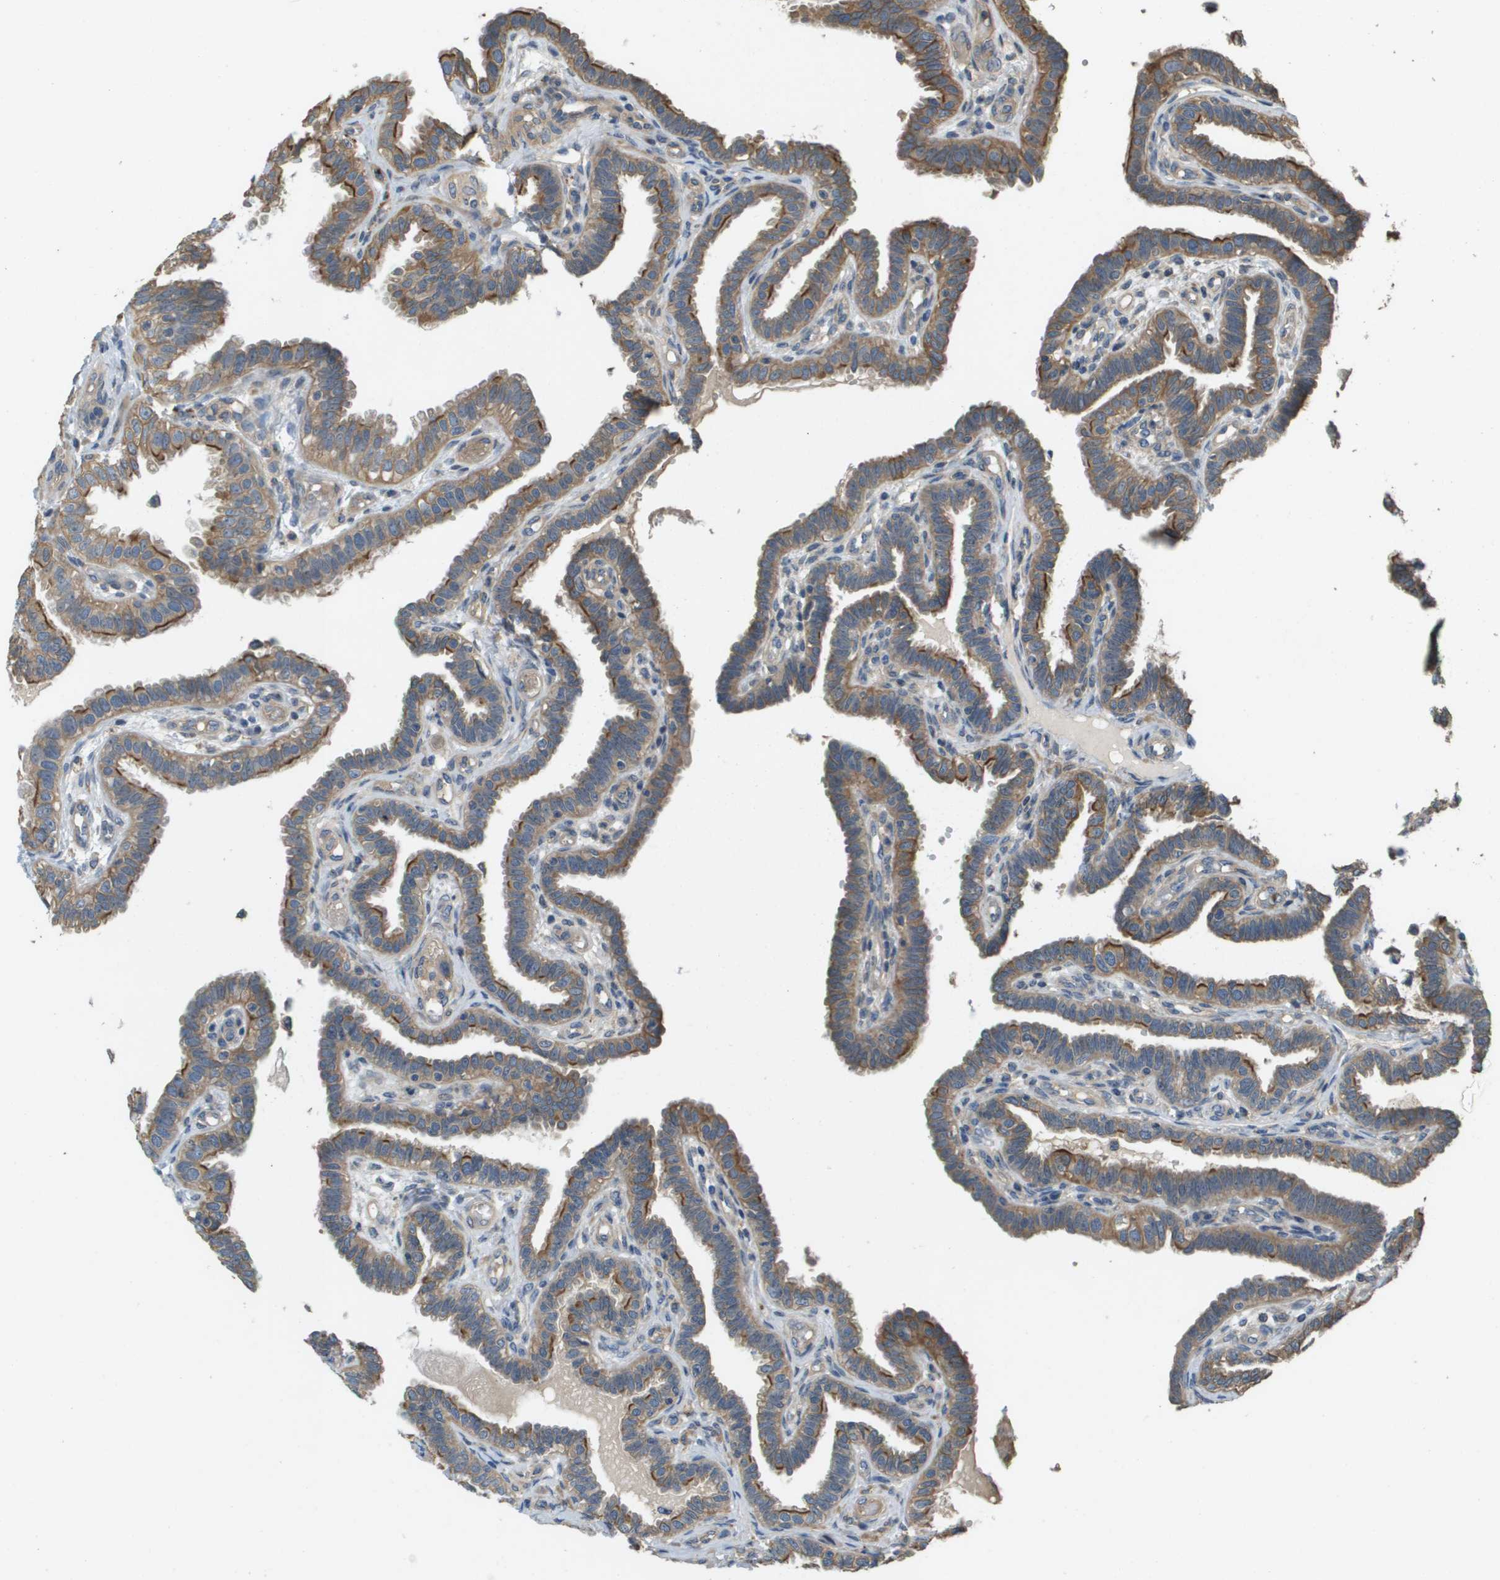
{"staining": {"intensity": "moderate", "quantity": "25%-75%", "location": "cytoplasmic/membranous"}, "tissue": "fallopian tube", "cell_type": "Glandular cells", "image_type": "normal", "snomed": [{"axis": "morphology", "description": "Normal tissue, NOS"}, {"axis": "topography", "description": "Fallopian tube"}, {"axis": "topography", "description": "Placenta"}], "caption": "A brown stain labels moderate cytoplasmic/membranous staining of a protein in glandular cells of benign human fallopian tube. (Stains: DAB in brown, nuclei in blue, Microscopy: brightfield microscopy at high magnification).", "gene": "KRT23", "patient": {"sex": "female", "age": 34}}